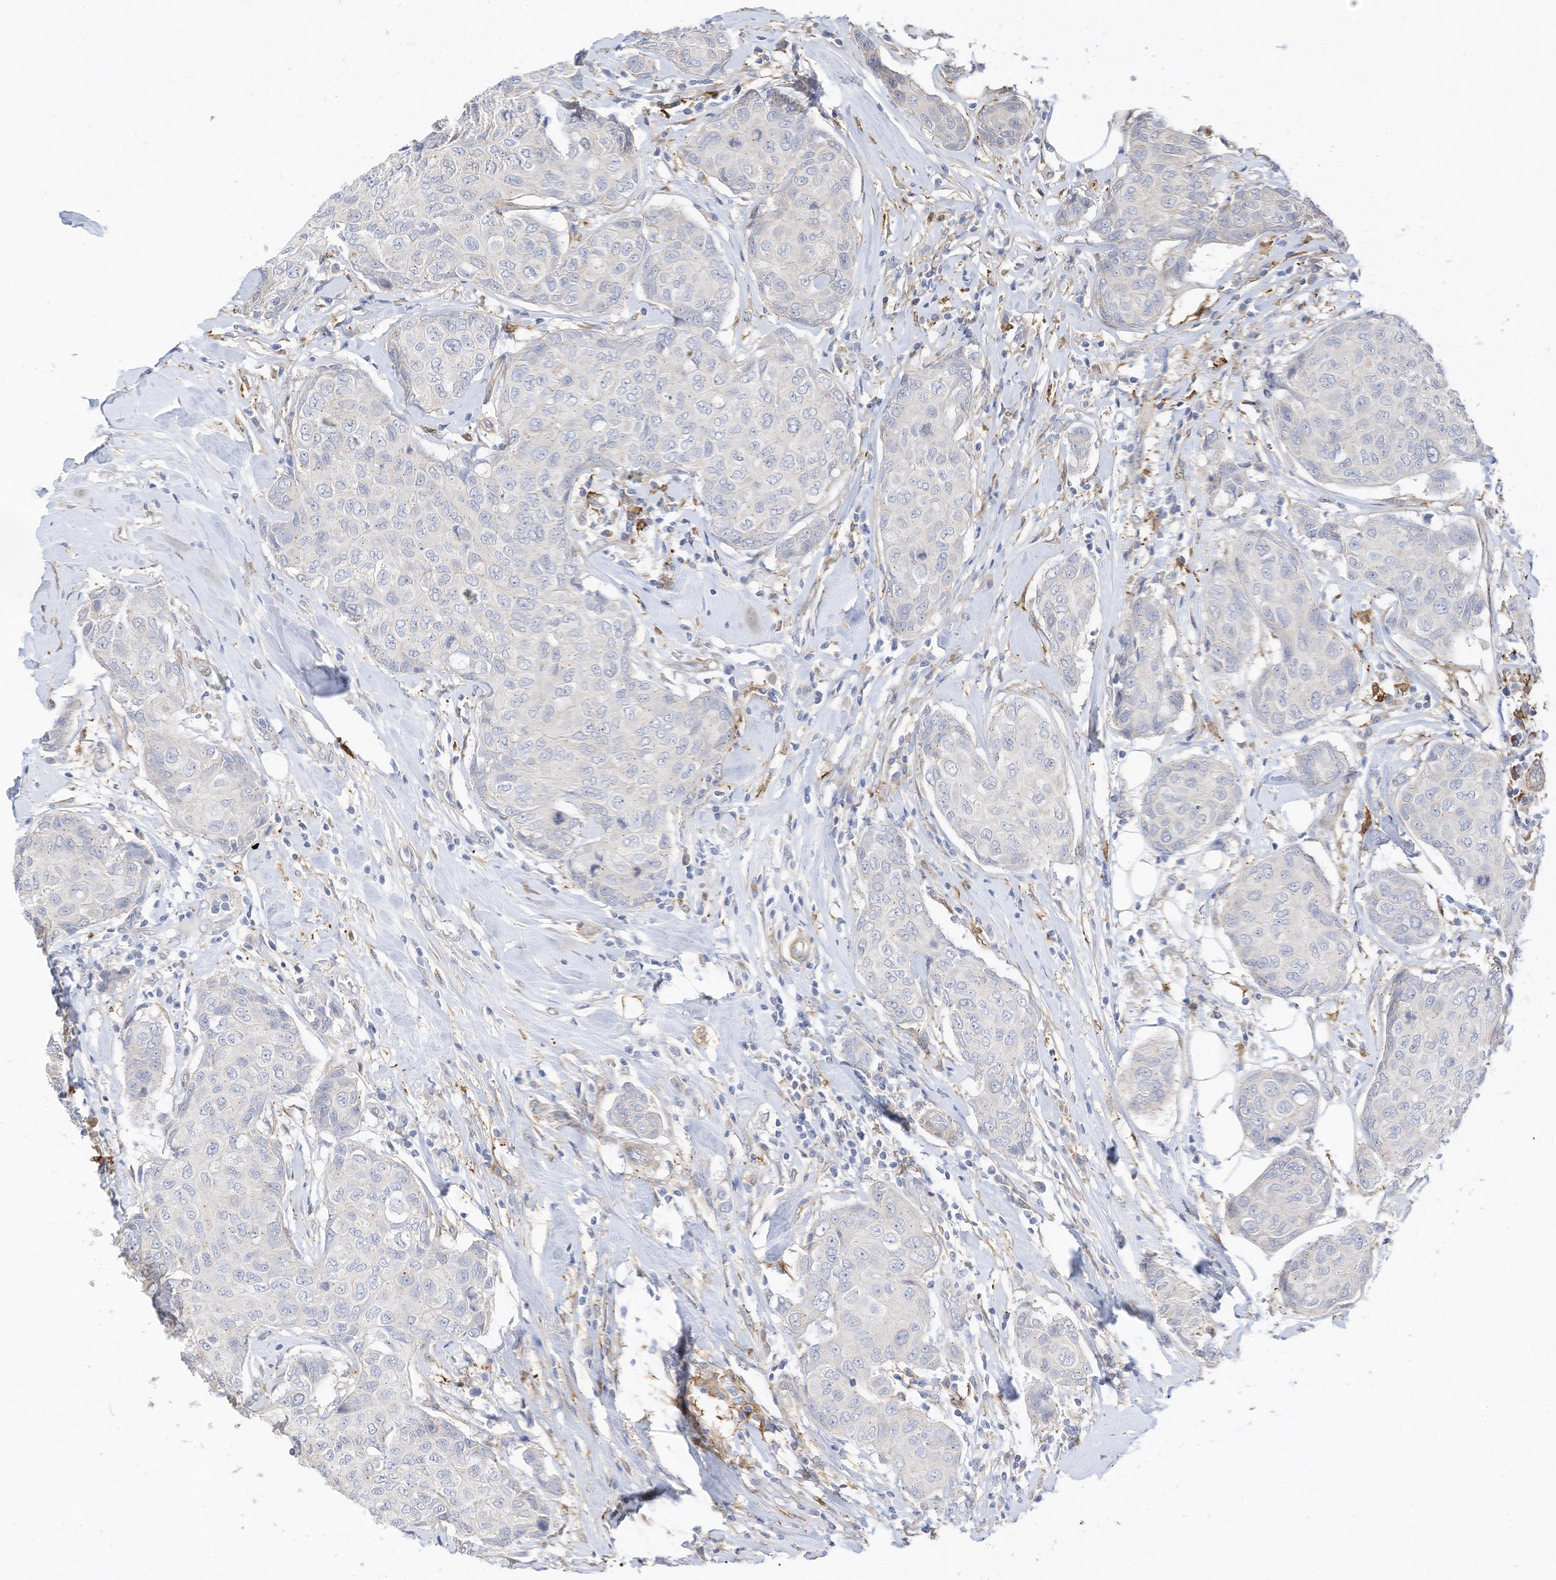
{"staining": {"intensity": "negative", "quantity": "none", "location": "none"}, "tissue": "breast cancer", "cell_type": "Tumor cells", "image_type": "cancer", "snomed": [{"axis": "morphology", "description": "Duct carcinoma"}, {"axis": "topography", "description": "Breast"}], "caption": "The micrograph exhibits no staining of tumor cells in breast infiltrating ductal carcinoma. Brightfield microscopy of immunohistochemistry (IHC) stained with DAB (3,3'-diaminobenzidine) (brown) and hematoxylin (blue), captured at high magnification.", "gene": "ATP13A1", "patient": {"sex": "female", "age": 80}}